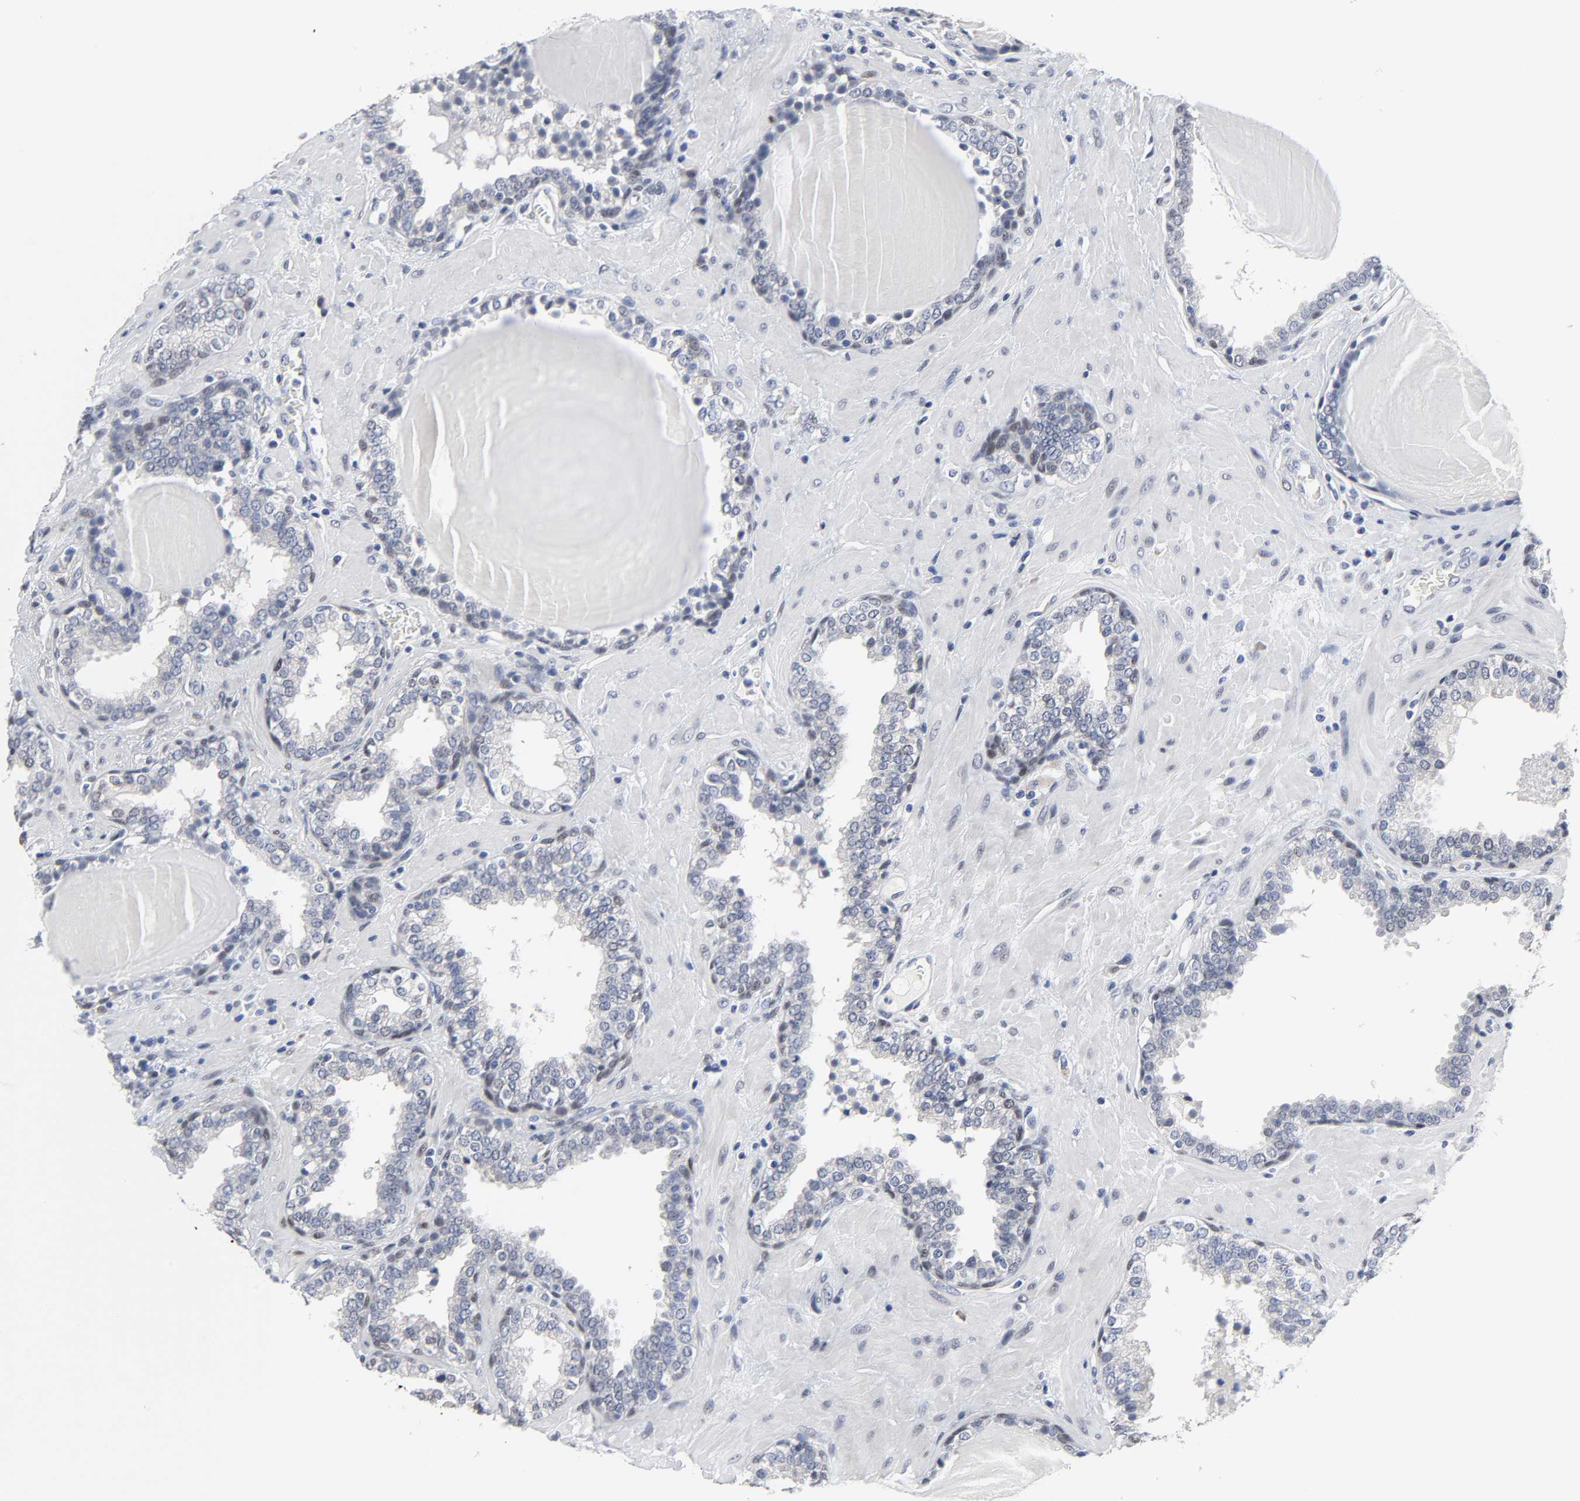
{"staining": {"intensity": "weak", "quantity": "25%-75%", "location": "nuclear"}, "tissue": "prostate", "cell_type": "Glandular cells", "image_type": "normal", "snomed": [{"axis": "morphology", "description": "Normal tissue, NOS"}, {"axis": "topography", "description": "Prostate"}], "caption": "Prostate was stained to show a protein in brown. There is low levels of weak nuclear staining in approximately 25%-75% of glandular cells. Immunohistochemistry stains the protein of interest in brown and the nuclei are stained blue.", "gene": "SALL2", "patient": {"sex": "male", "age": 51}}